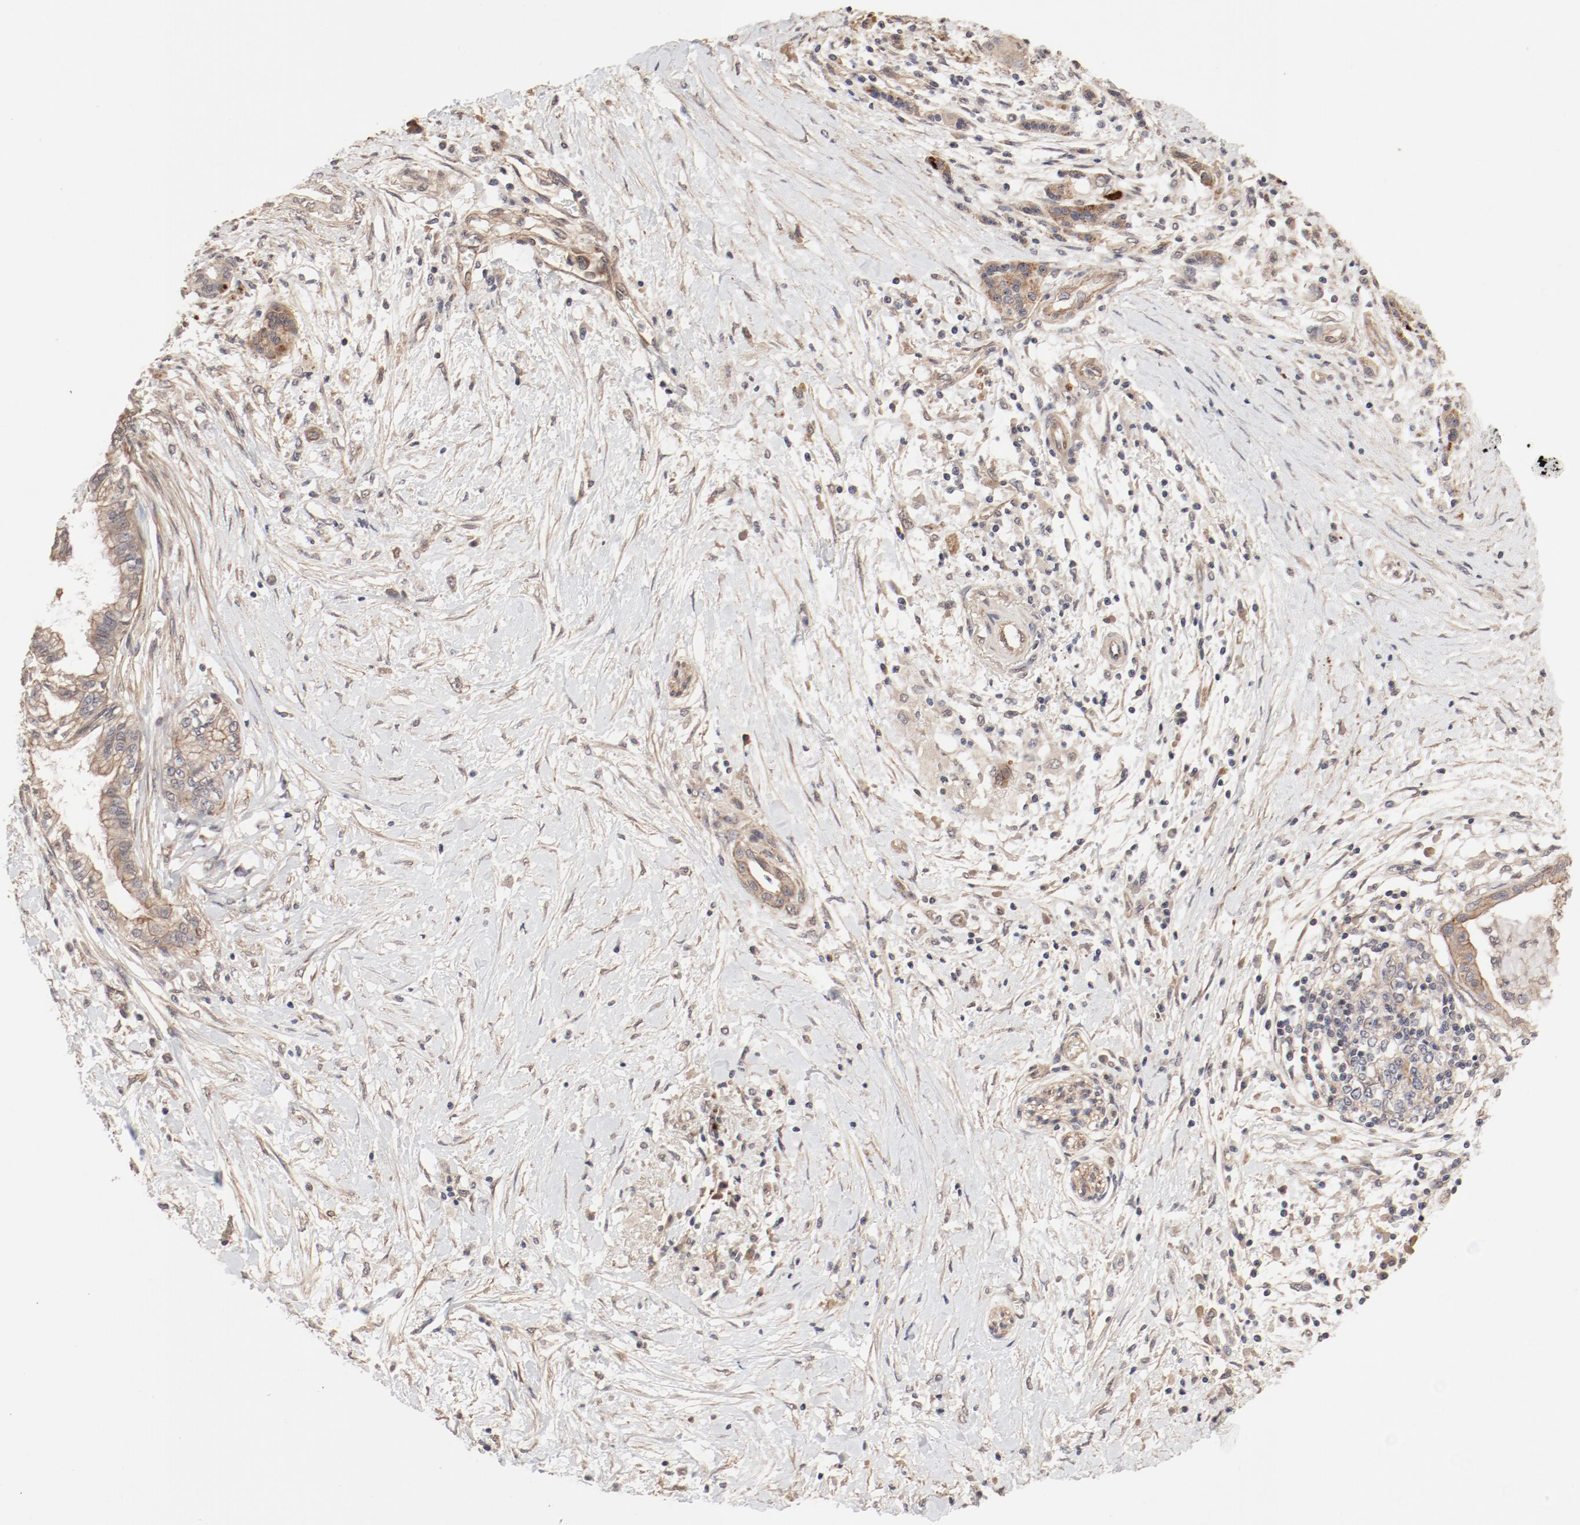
{"staining": {"intensity": "moderate", "quantity": ">75%", "location": "cytoplasmic/membranous"}, "tissue": "pancreatic cancer", "cell_type": "Tumor cells", "image_type": "cancer", "snomed": [{"axis": "morphology", "description": "Adenocarcinoma, NOS"}, {"axis": "topography", "description": "Pancreas"}], "caption": "This is a photomicrograph of immunohistochemistry (IHC) staining of pancreatic cancer, which shows moderate expression in the cytoplasmic/membranous of tumor cells.", "gene": "IL3RA", "patient": {"sex": "female", "age": 64}}